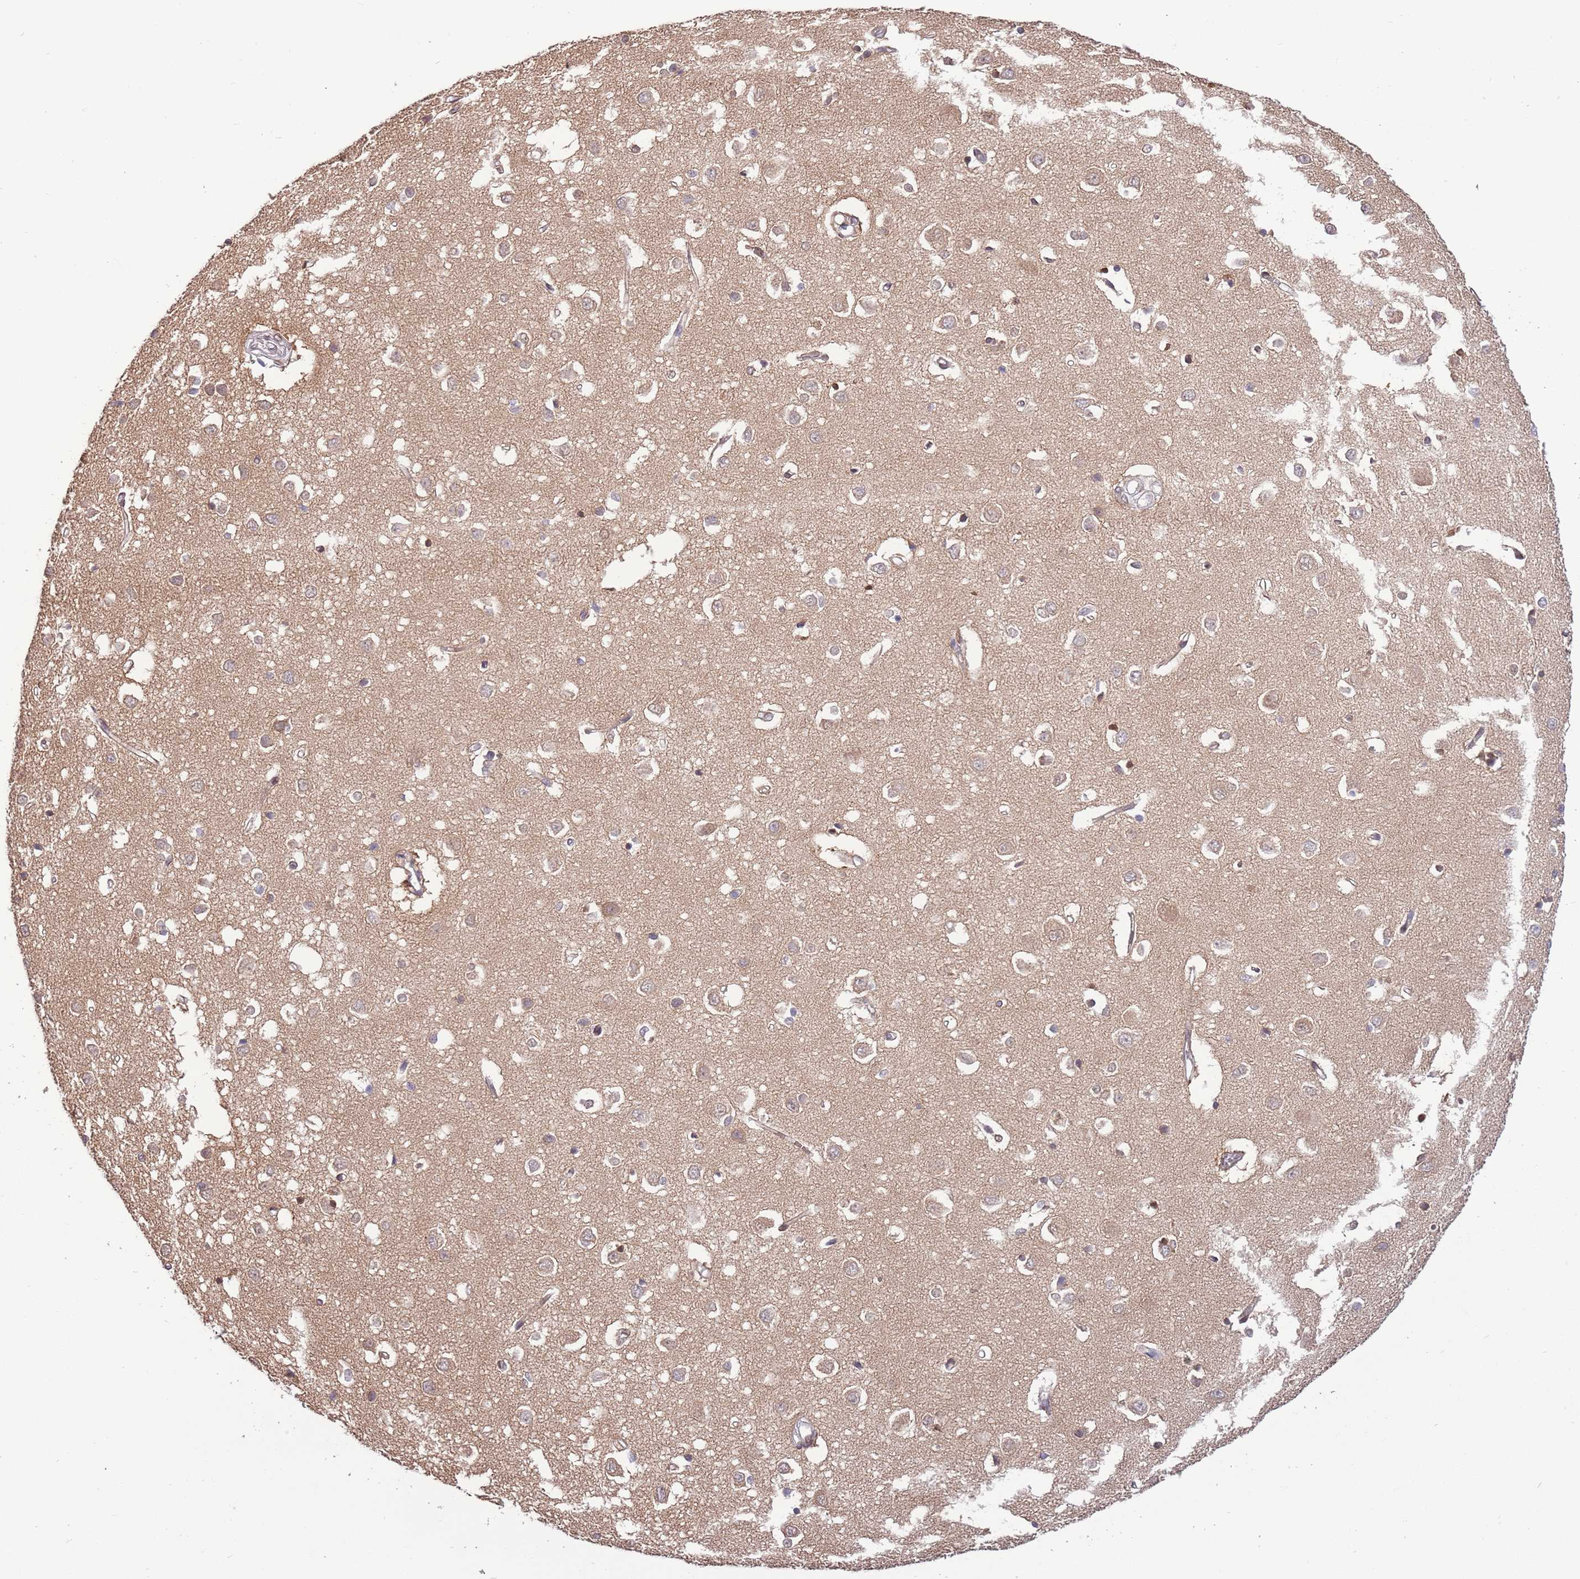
{"staining": {"intensity": "negative", "quantity": "none", "location": "none"}, "tissue": "cerebral cortex", "cell_type": "Endothelial cells", "image_type": "normal", "snomed": [{"axis": "morphology", "description": "Normal tissue, NOS"}, {"axis": "topography", "description": "Cerebral cortex"}], "caption": "High magnification brightfield microscopy of benign cerebral cortex stained with DAB (brown) and counterstained with hematoxylin (blue): endothelial cells show no significant expression.", "gene": "ZNF665", "patient": {"sex": "female", "age": 64}}